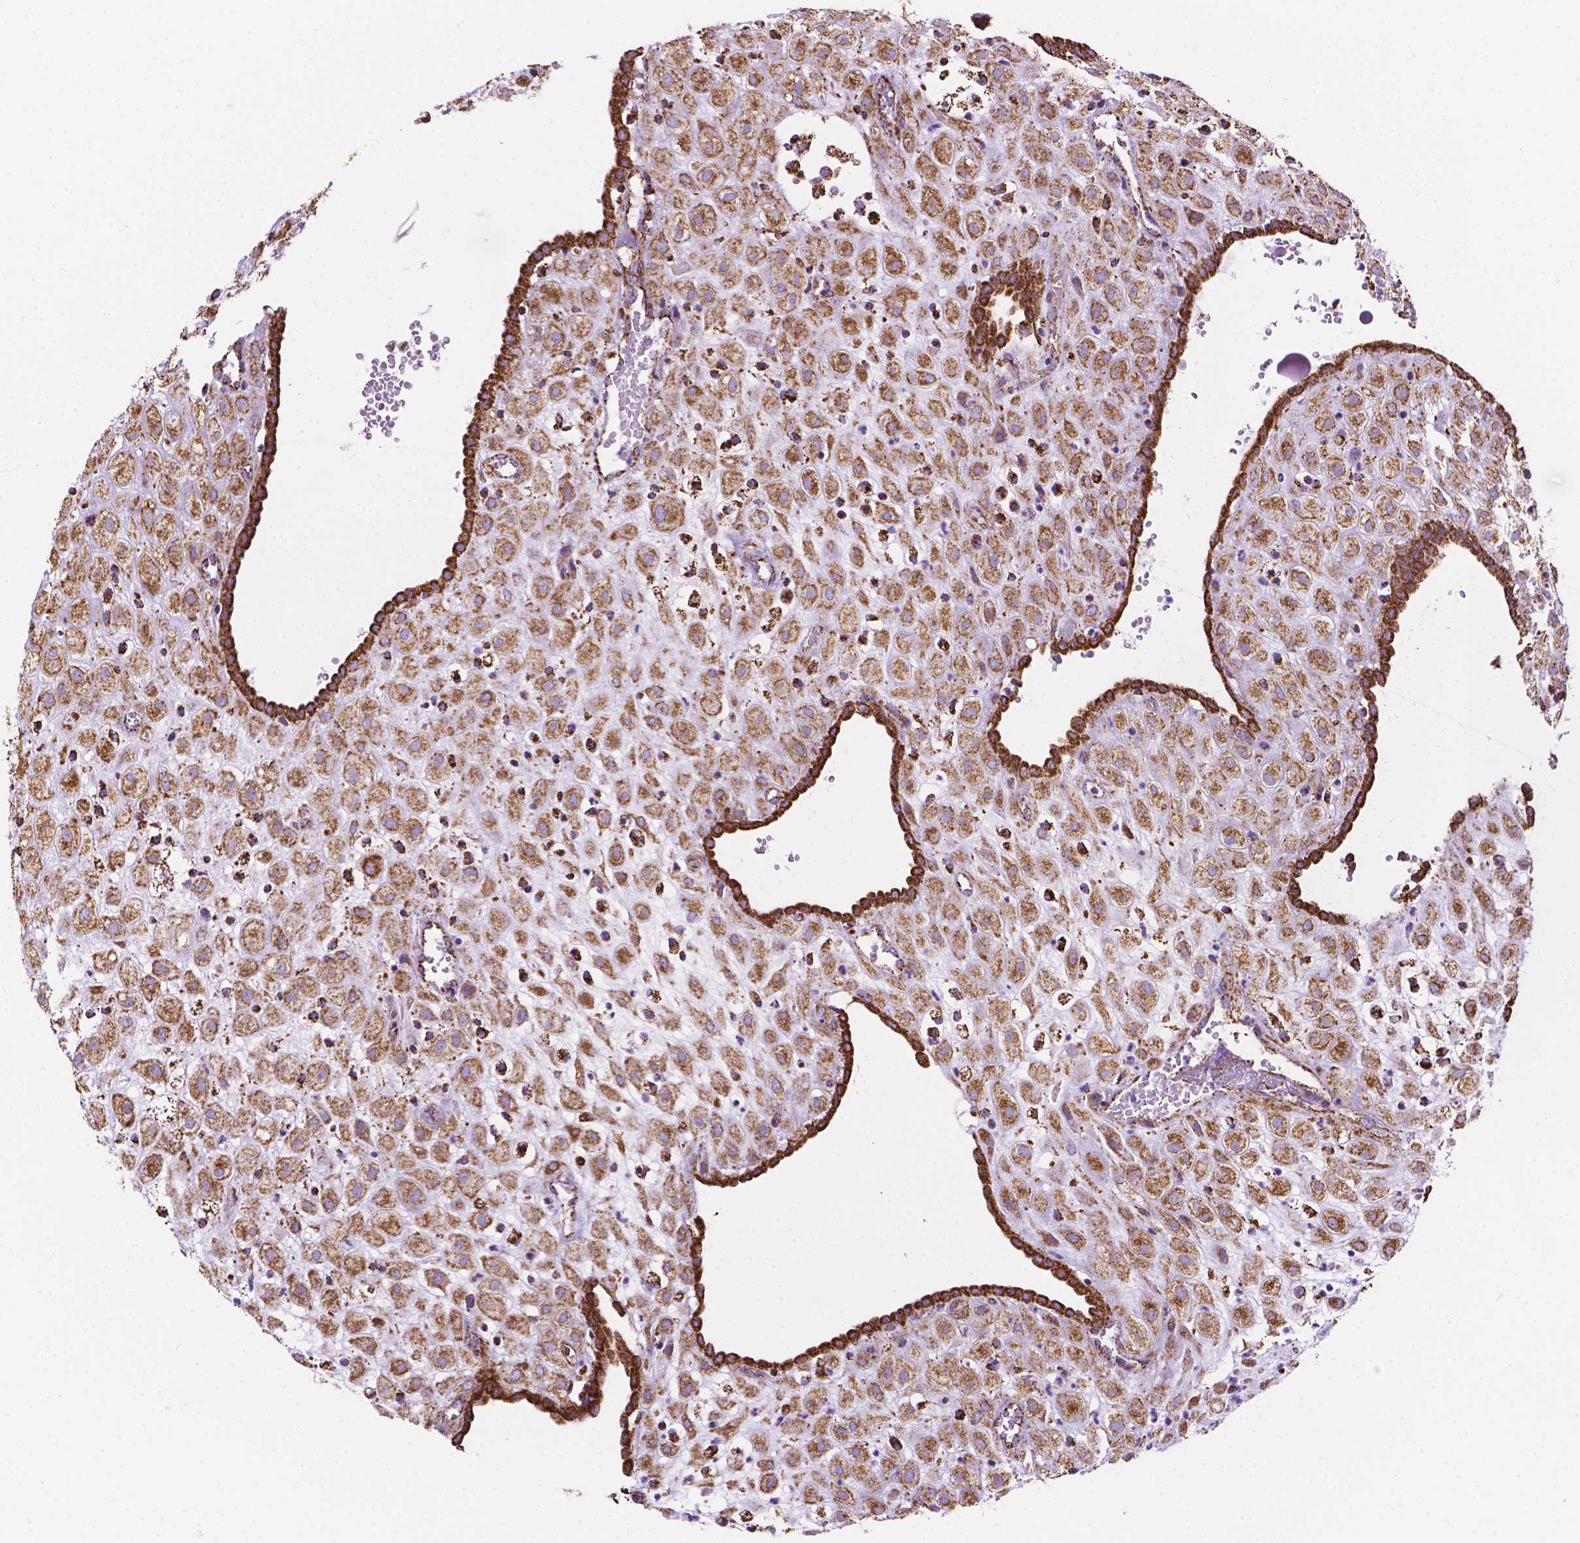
{"staining": {"intensity": "moderate", "quantity": ">75%", "location": "cytoplasmic/membranous"}, "tissue": "placenta", "cell_type": "Decidual cells", "image_type": "normal", "snomed": [{"axis": "morphology", "description": "Normal tissue, NOS"}, {"axis": "topography", "description": "Placenta"}], "caption": "Placenta stained with DAB (3,3'-diaminobenzidine) immunohistochemistry exhibits medium levels of moderate cytoplasmic/membranous positivity in about >75% of decidual cells. (Brightfield microscopy of DAB IHC at high magnification).", "gene": "RMDN3", "patient": {"sex": "female", "age": 24}}